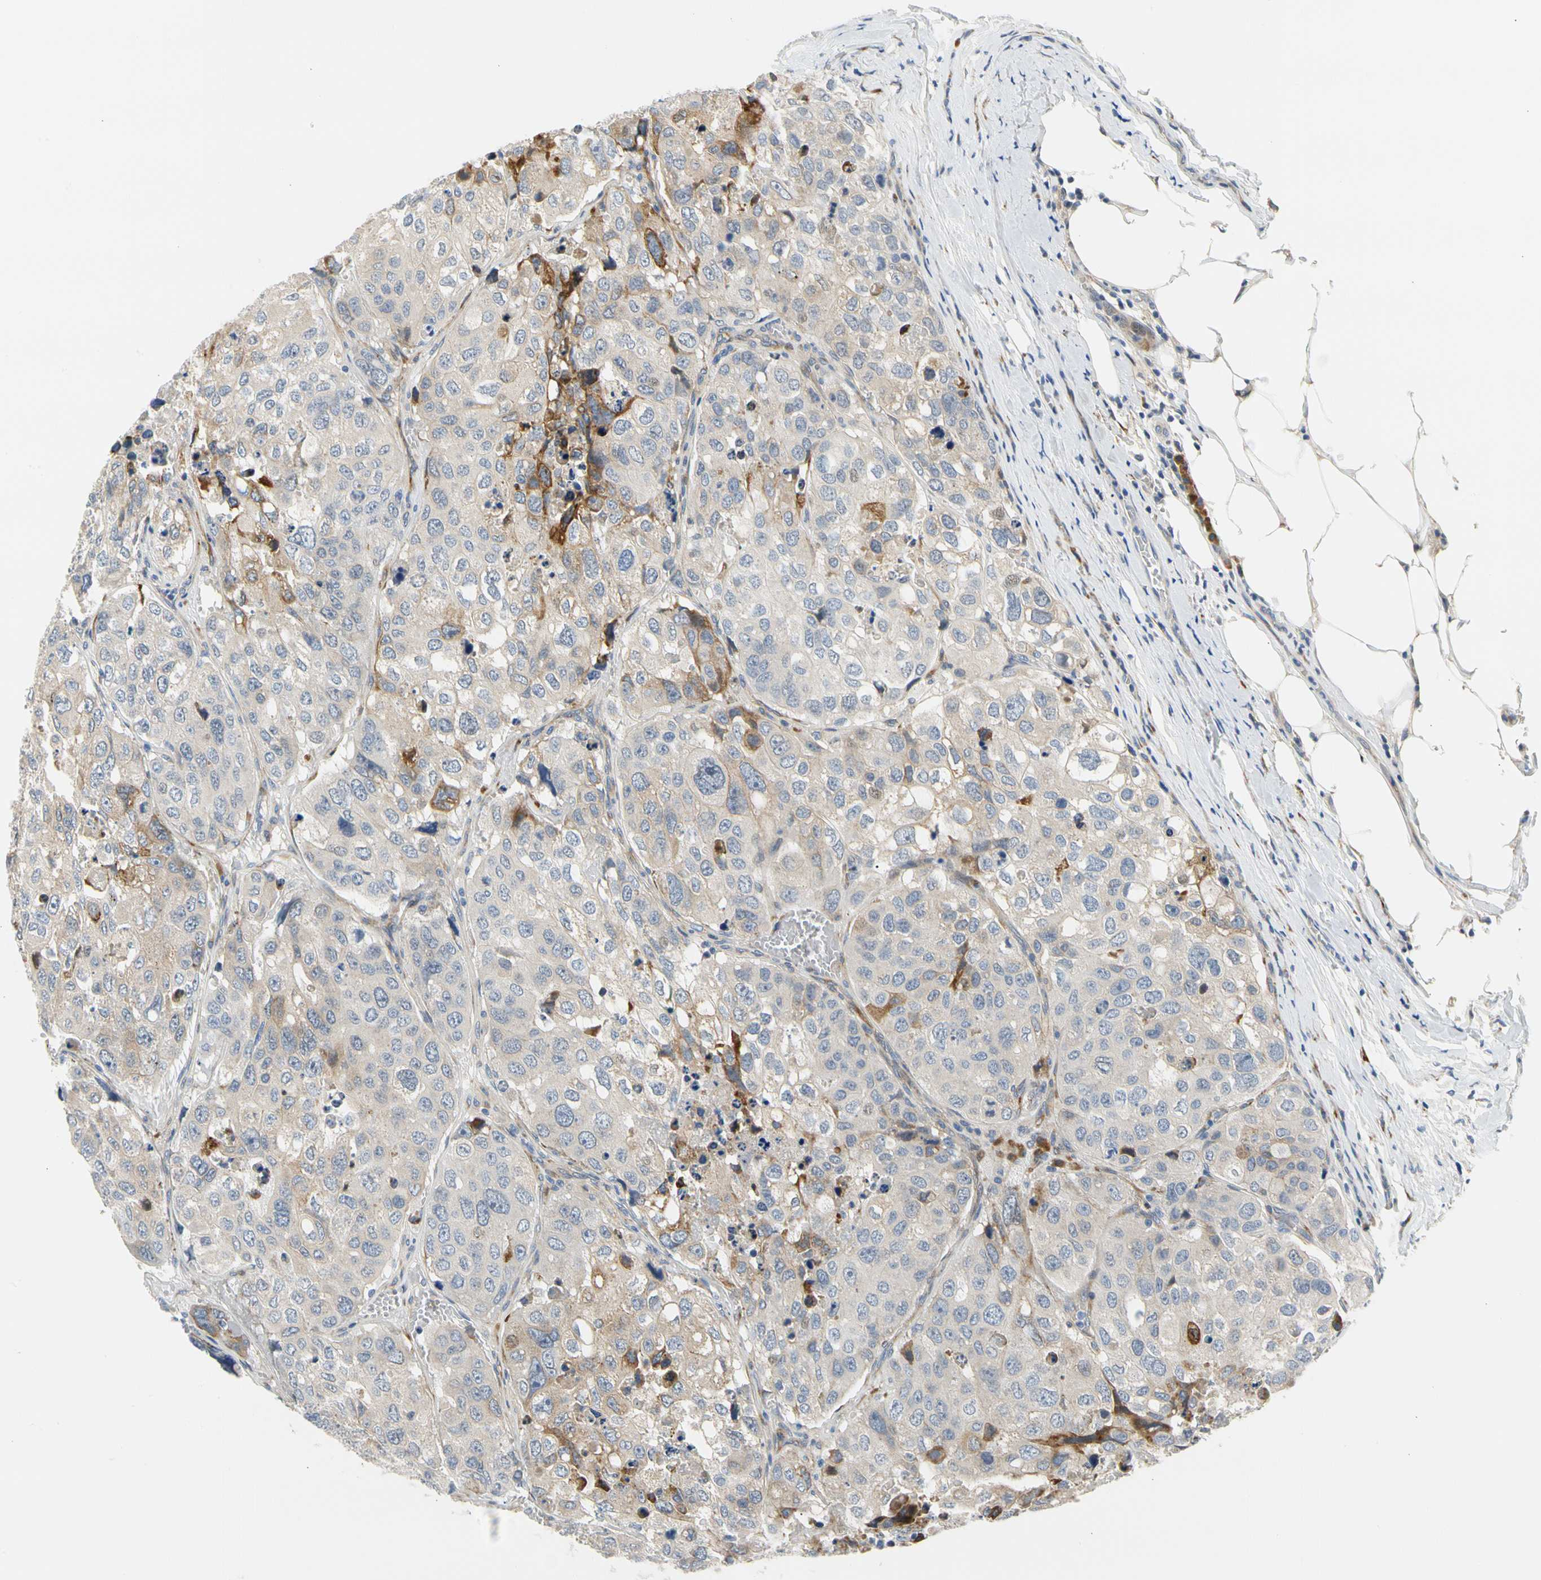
{"staining": {"intensity": "weak", "quantity": "<25%", "location": "cytoplasmic/membranous"}, "tissue": "urothelial cancer", "cell_type": "Tumor cells", "image_type": "cancer", "snomed": [{"axis": "morphology", "description": "Urothelial carcinoma, High grade"}, {"axis": "topography", "description": "Lymph node"}, {"axis": "topography", "description": "Urinary bladder"}], "caption": "IHC photomicrograph of human urothelial carcinoma (high-grade) stained for a protein (brown), which exhibits no expression in tumor cells. Brightfield microscopy of IHC stained with DAB (3,3'-diaminobenzidine) (brown) and hematoxylin (blue), captured at high magnification.", "gene": "ZNF236", "patient": {"sex": "male", "age": 51}}